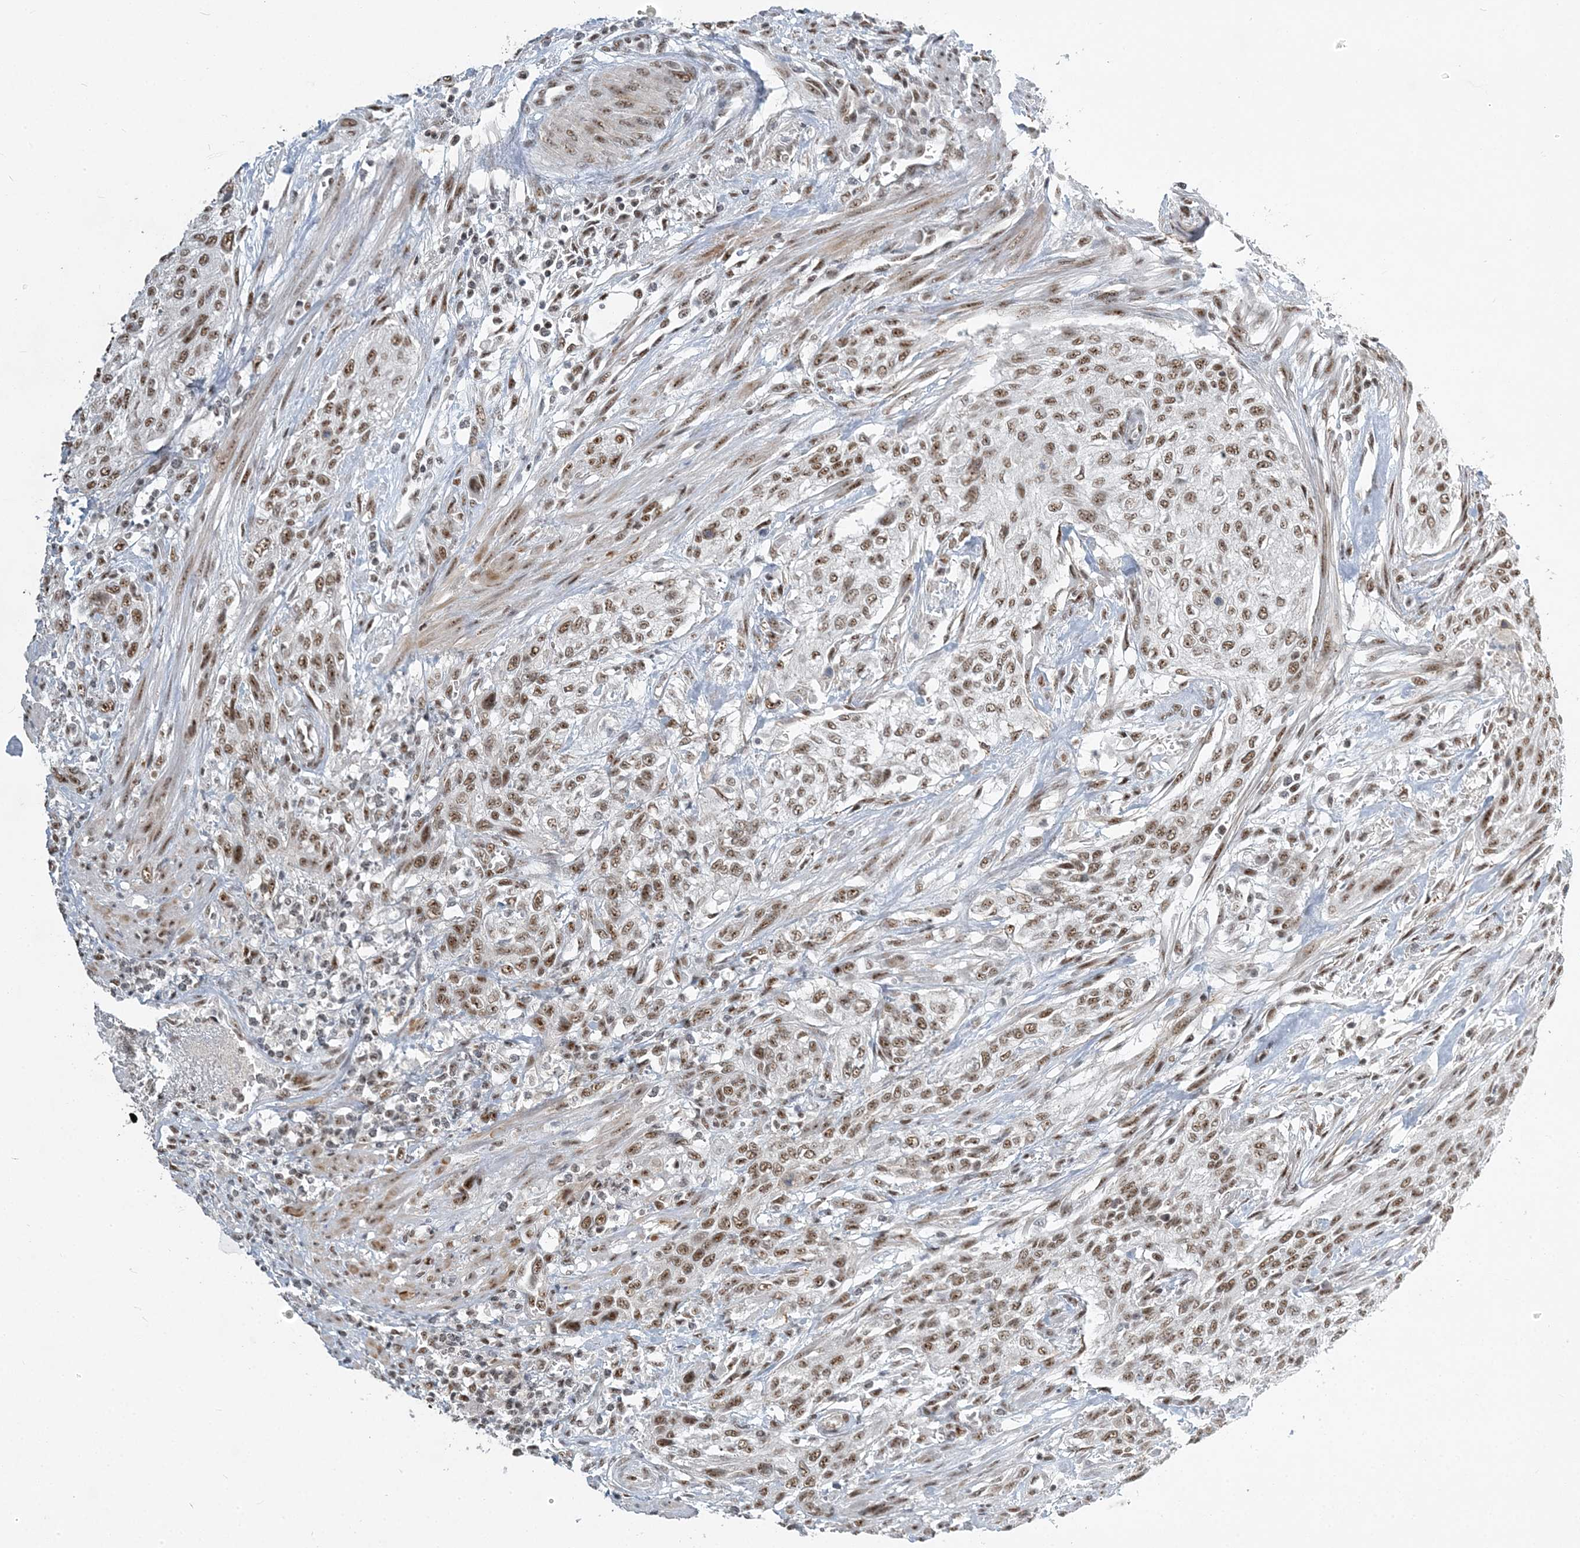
{"staining": {"intensity": "moderate", "quantity": ">75%", "location": "nuclear"}, "tissue": "urothelial cancer", "cell_type": "Tumor cells", "image_type": "cancer", "snomed": [{"axis": "morphology", "description": "Urothelial carcinoma, High grade"}, {"axis": "topography", "description": "Urinary bladder"}], "caption": "Urothelial cancer stained with immunohistochemistry exhibits moderate nuclear expression in about >75% of tumor cells.", "gene": "PLRG1", "patient": {"sex": "male", "age": 35}}